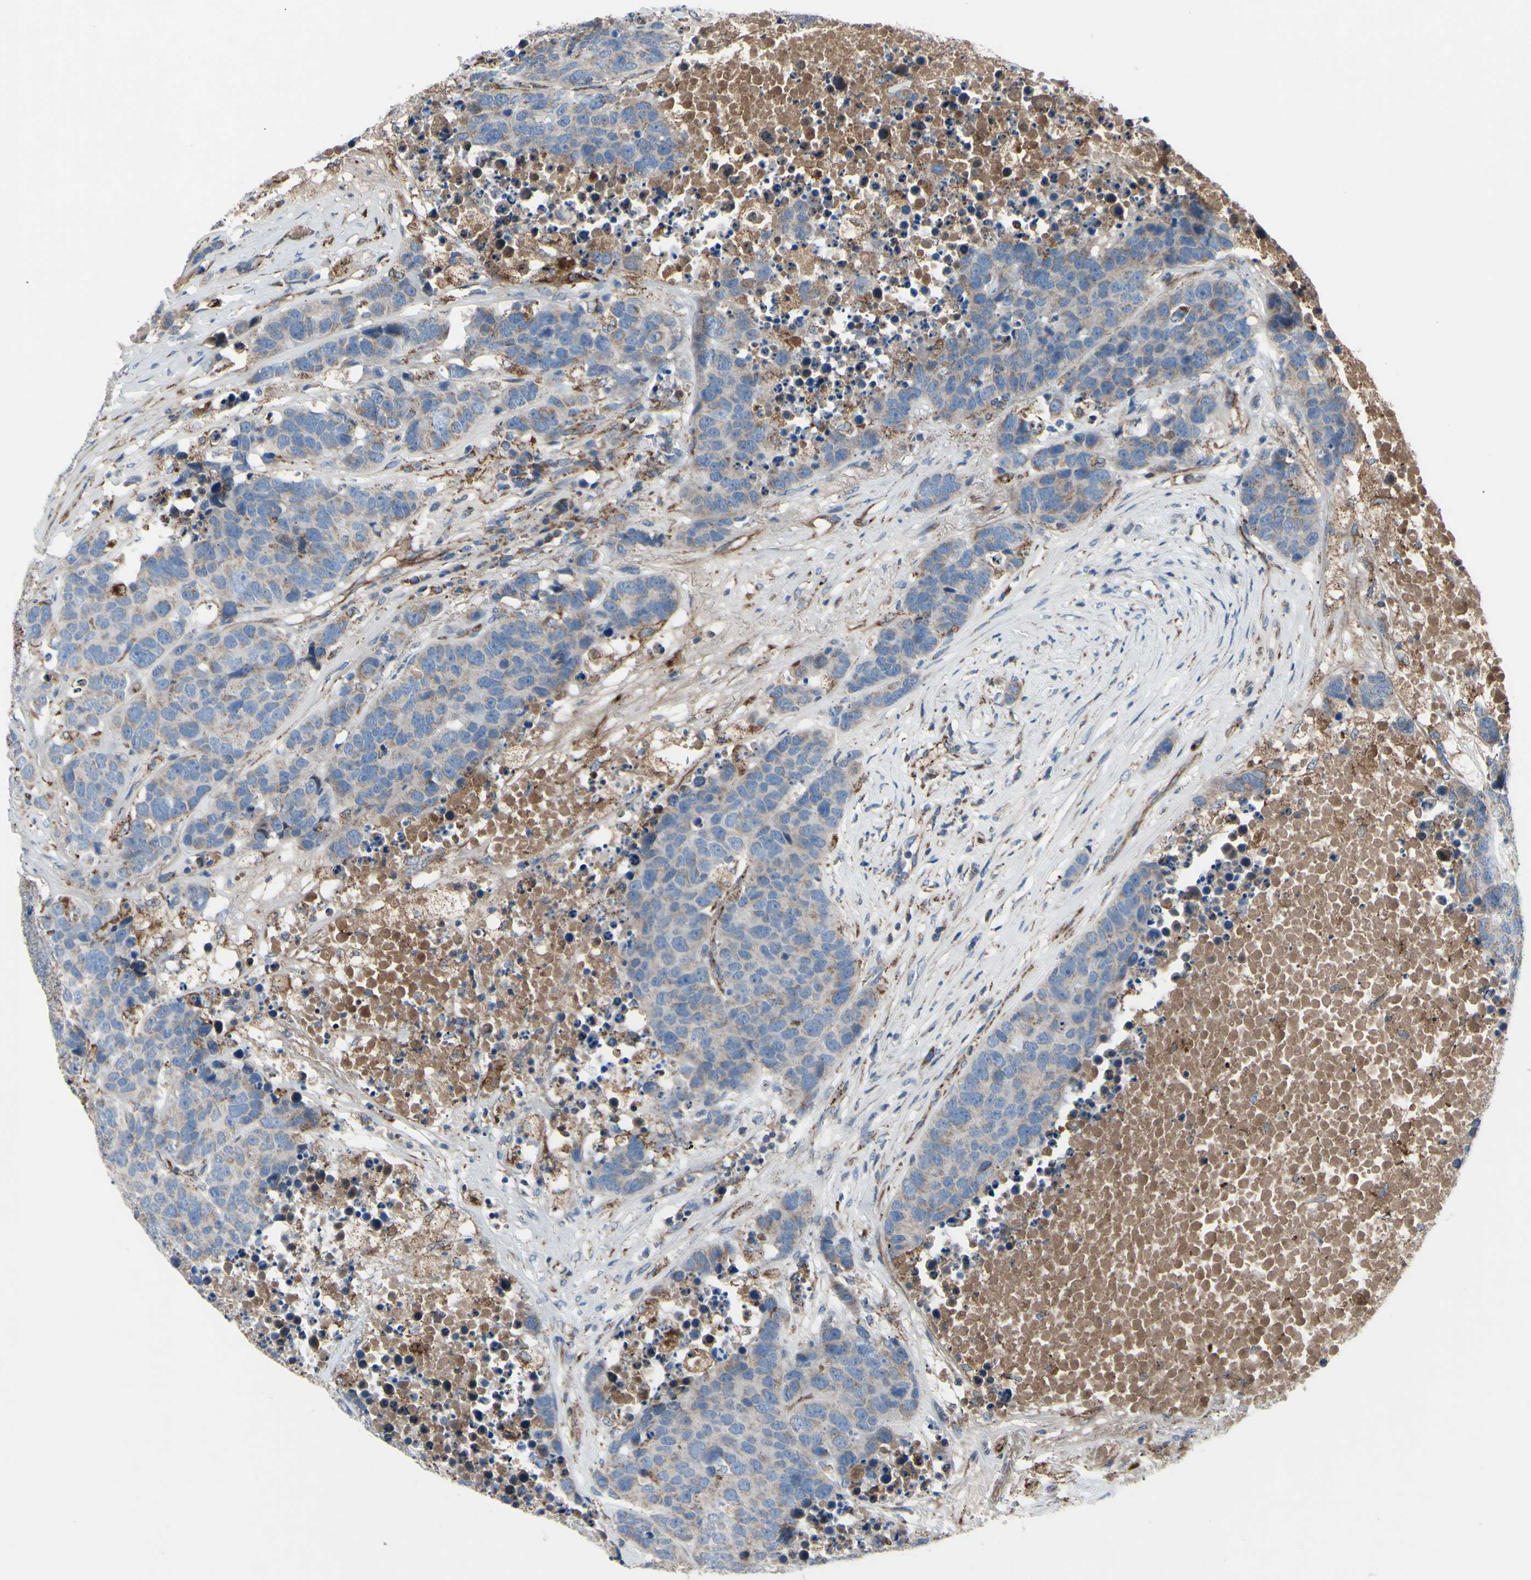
{"staining": {"intensity": "weak", "quantity": ">75%", "location": "cytoplasmic/membranous"}, "tissue": "carcinoid", "cell_type": "Tumor cells", "image_type": "cancer", "snomed": [{"axis": "morphology", "description": "Carcinoid, malignant, NOS"}, {"axis": "topography", "description": "Lung"}], "caption": "This micrograph exhibits IHC staining of human carcinoid (malignant), with low weak cytoplasmic/membranous staining in approximately >75% of tumor cells.", "gene": "EMC7", "patient": {"sex": "male", "age": 60}}